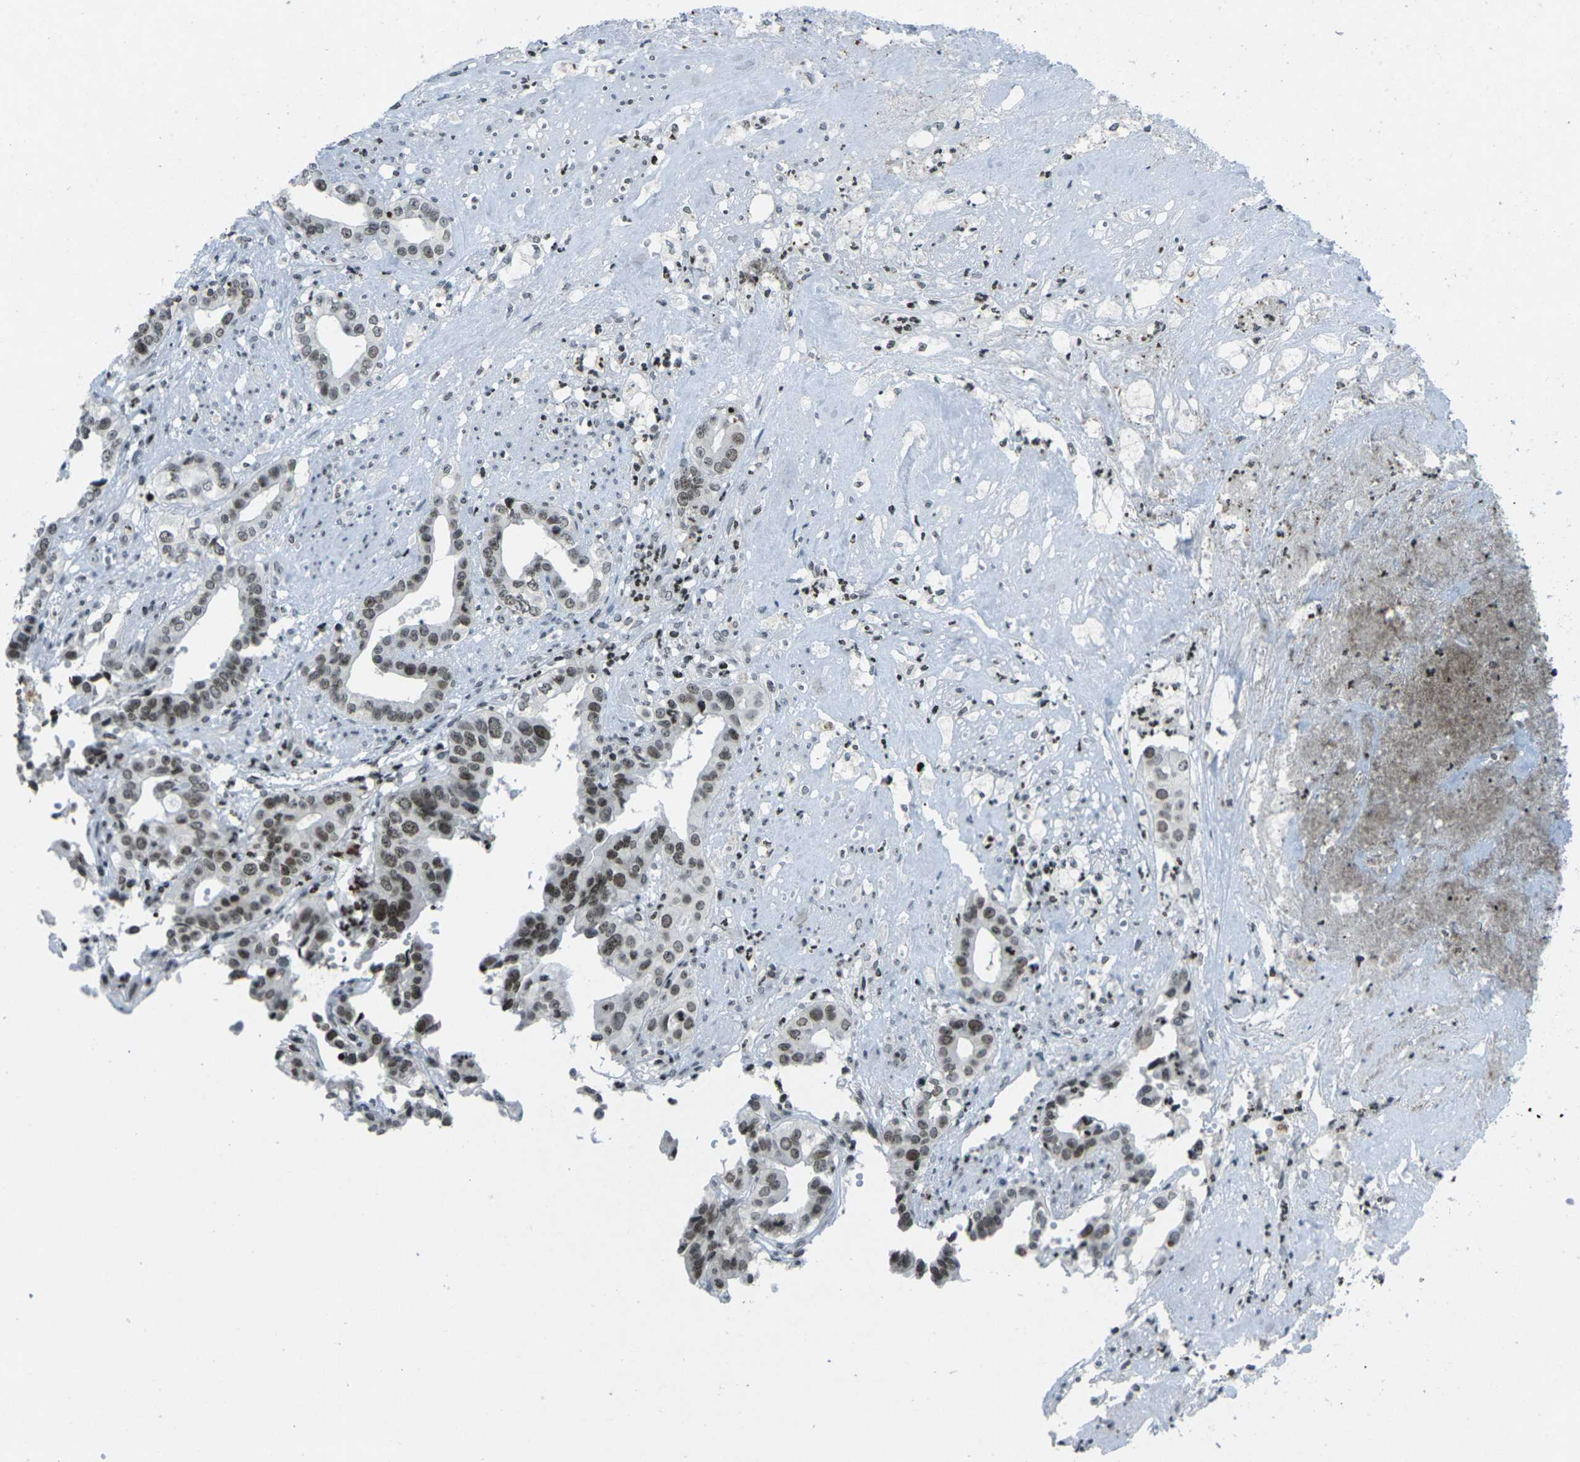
{"staining": {"intensity": "moderate", "quantity": "25%-75%", "location": "nuclear"}, "tissue": "liver cancer", "cell_type": "Tumor cells", "image_type": "cancer", "snomed": [{"axis": "morphology", "description": "Cholangiocarcinoma"}, {"axis": "topography", "description": "Liver"}], "caption": "Immunohistochemistry (DAB) staining of human cholangiocarcinoma (liver) exhibits moderate nuclear protein positivity in approximately 25%-75% of tumor cells.", "gene": "EME1", "patient": {"sex": "female", "age": 61}}